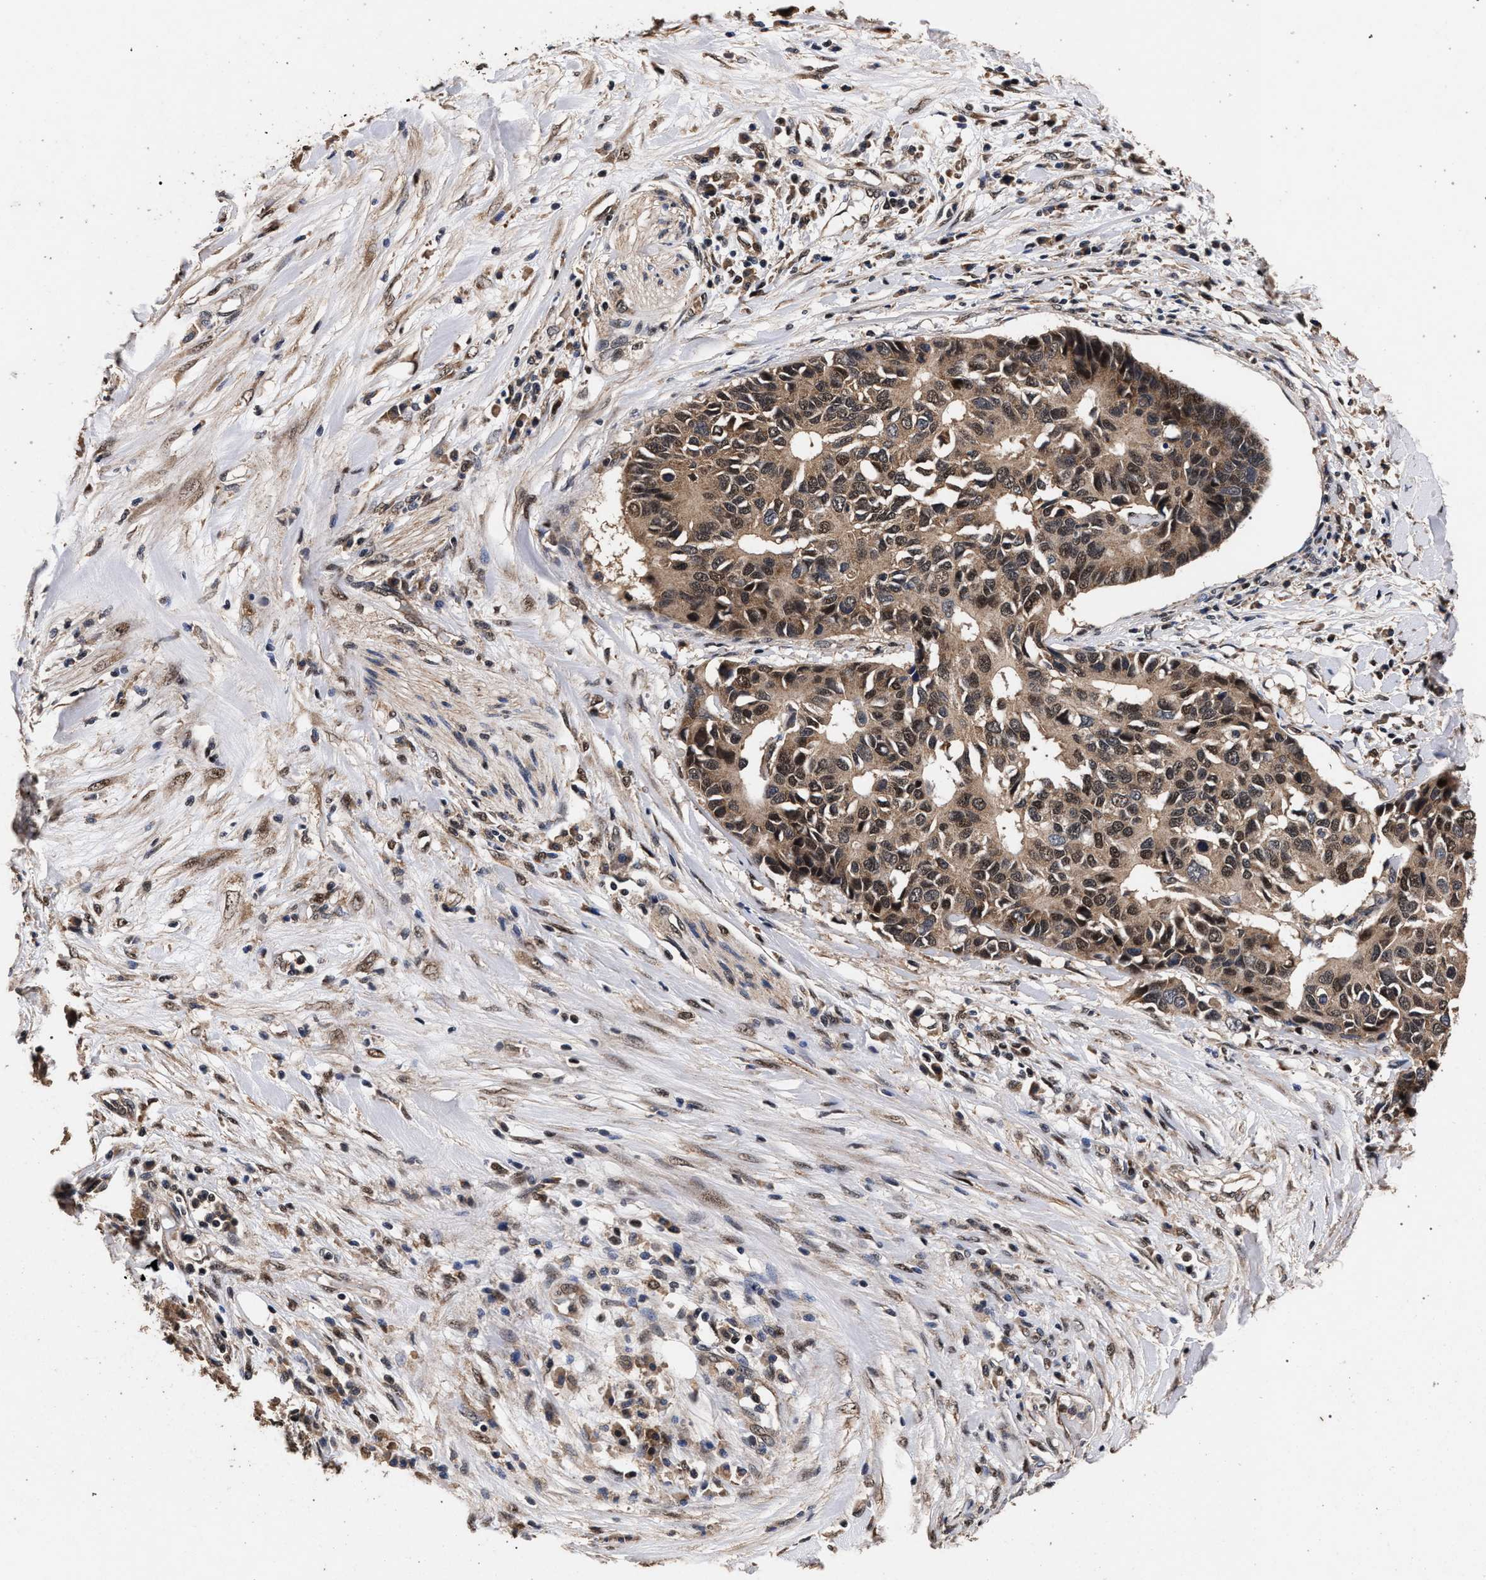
{"staining": {"intensity": "moderate", "quantity": ">75%", "location": "cytoplasmic/membranous,nuclear"}, "tissue": "pancreatic cancer", "cell_type": "Tumor cells", "image_type": "cancer", "snomed": [{"axis": "morphology", "description": "Adenocarcinoma, NOS"}, {"axis": "topography", "description": "Pancreas"}], "caption": "Immunohistochemistry (IHC) (DAB (3,3'-diaminobenzidine)) staining of pancreatic cancer exhibits moderate cytoplasmic/membranous and nuclear protein positivity in about >75% of tumor cells.", "gene": "ACOX1", "patient": {"sex": "female", "age": 56}}